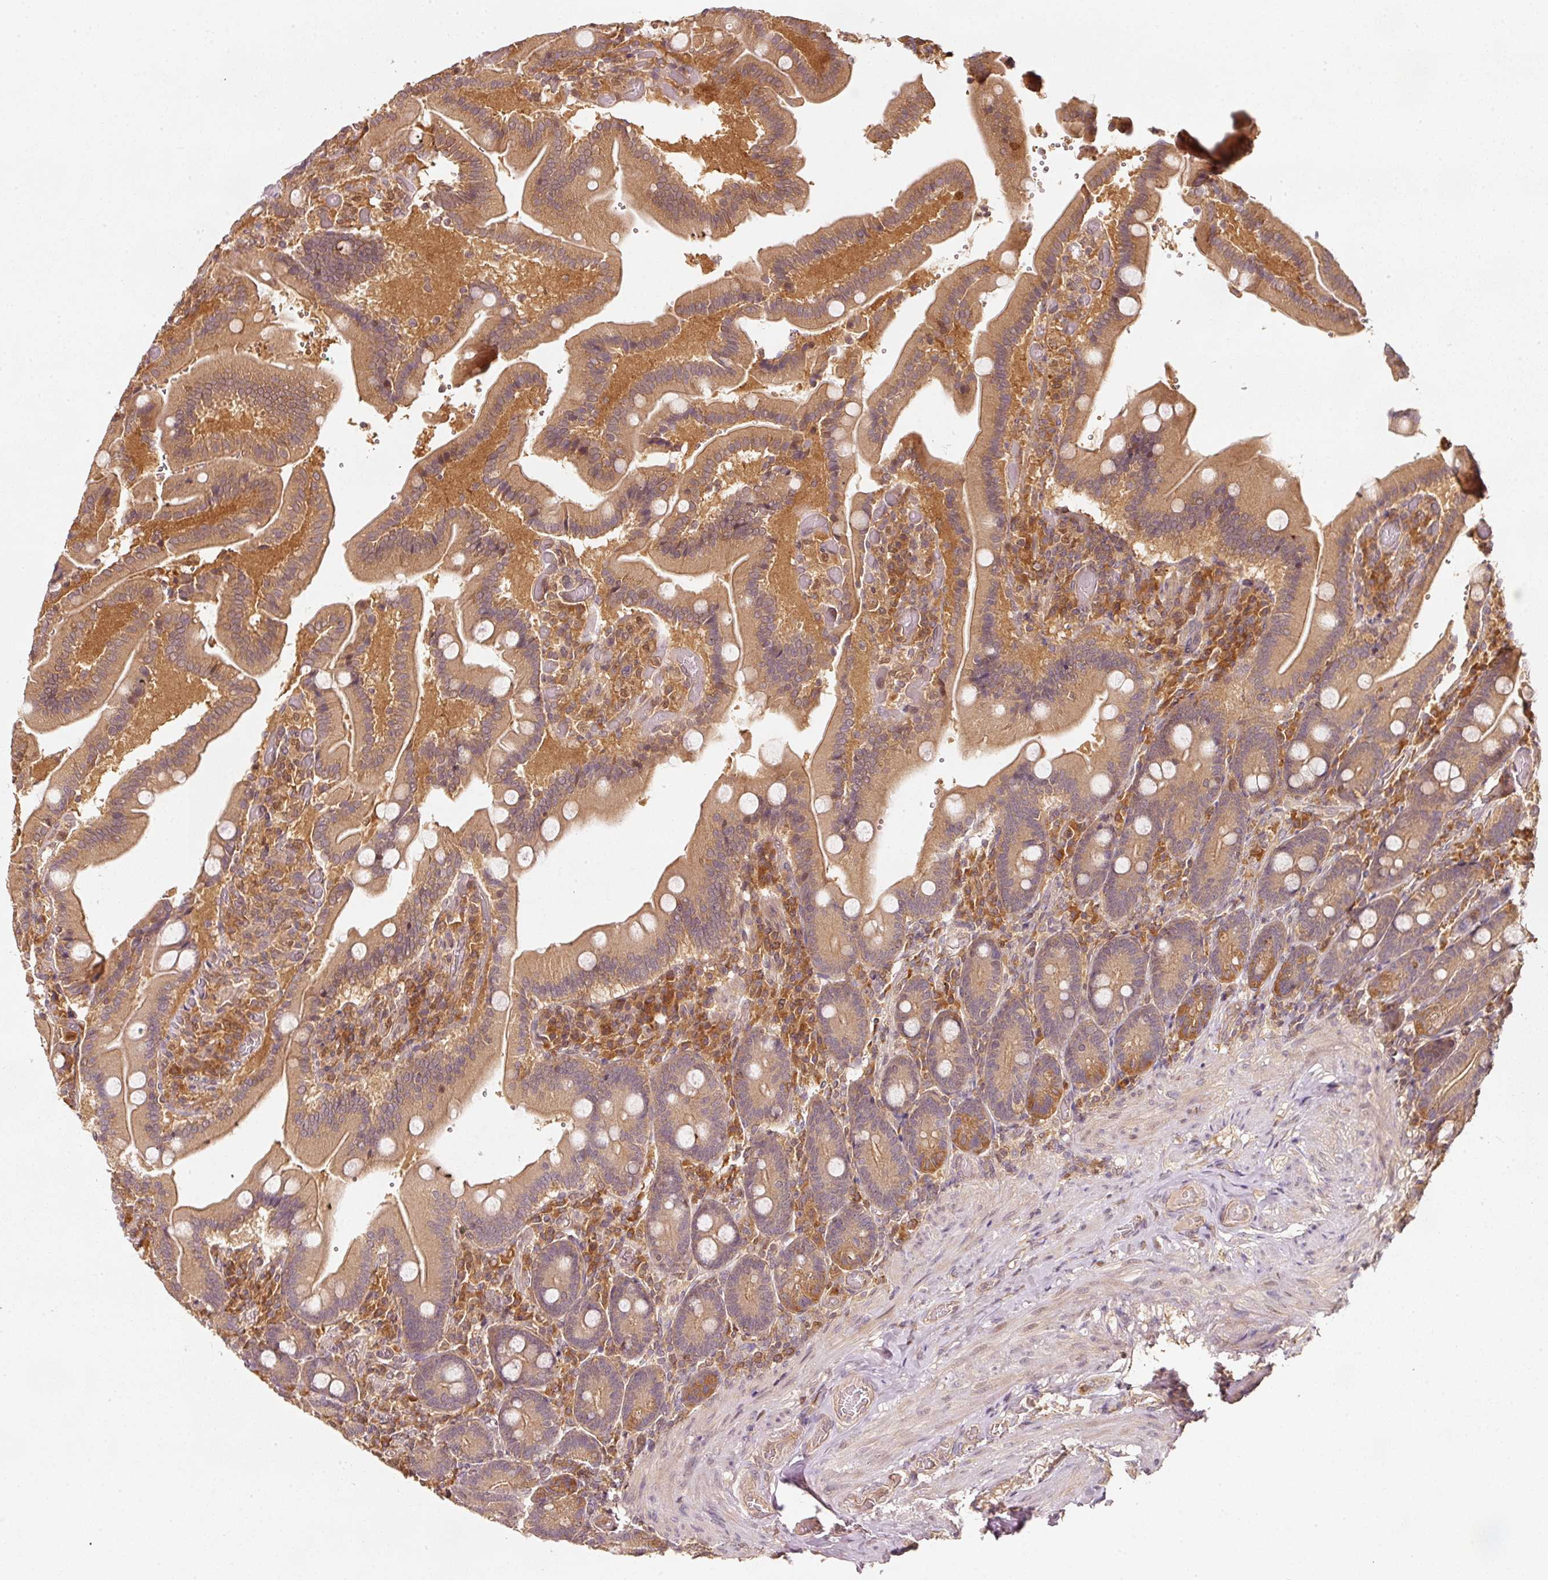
{"staining": {"intensity": "moderate", "quantity": ">75%", "location": "cytoplasmic/membranous"}, "tissue": "duodenum", "cell_type": "Glandular cells", "image_type": "normal", "snomed": [{"axis": "morphology", "description": "Normal tissue, NOS"}, {"axis": "topography", "description": "Duodenum"}], "caption": "Duodenum stained with DAB (3,3'-diaminobenzidine) immunohistochemistry (IHC) shows medium levels of moderate cytoplasmic/membranous positivity in approximately >75% of glandular cells. (brown staining indicates protein expression, while blue staining denotes nuclei).", "gene": "RRAS2", "patient": {"sex": "female", "age": 62}}